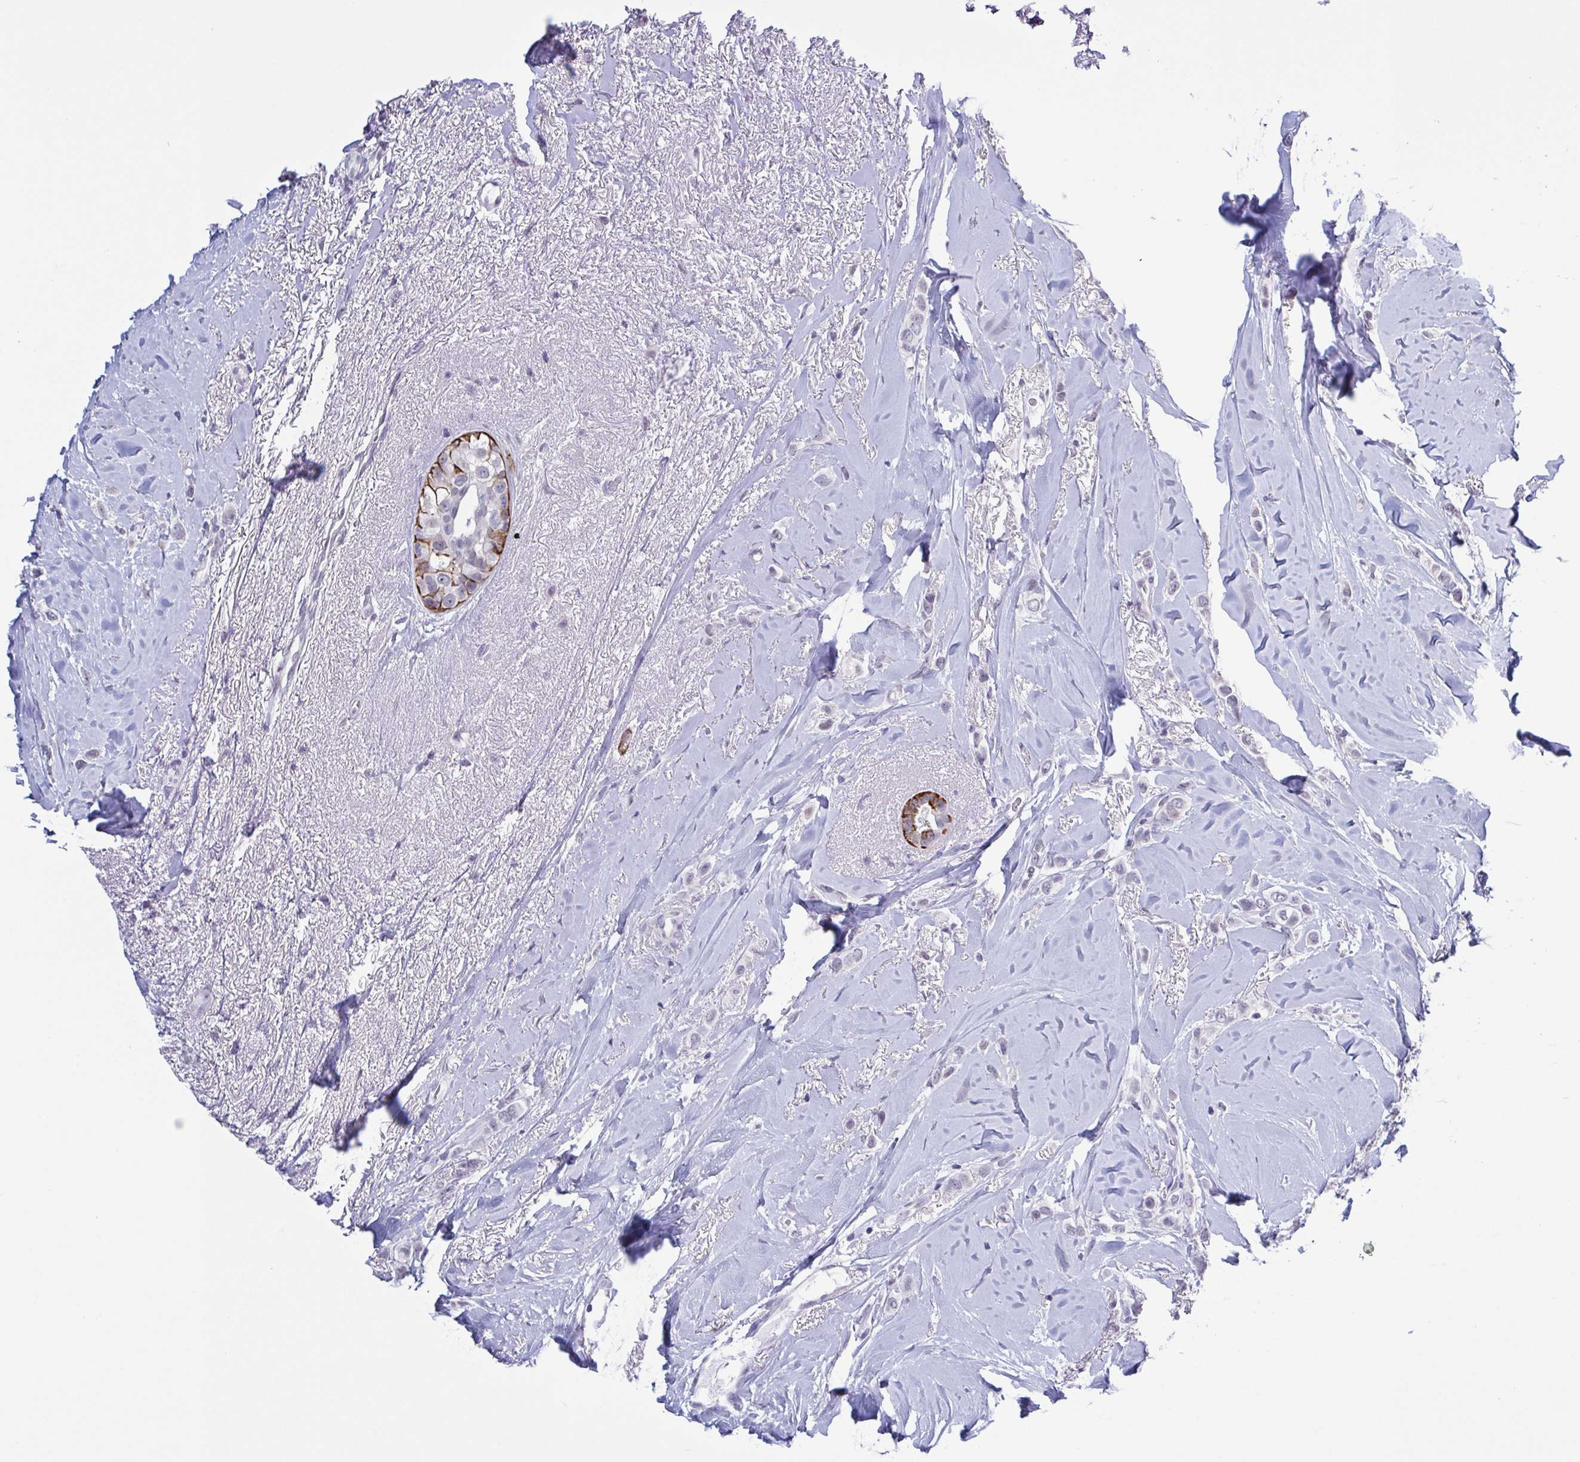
{"staining": {"intensity": "negative", "quantity": "none", "location": "none"}, "tissue": "breast cancer", "cell_type": "Tumor cells", "image_type": "cancer", "snomed": [{"axis": "morphology", "description": "Lobular carcinoma"}, {"axis": "topography", "description": "Breast"}], "caption": "Protein analysis of breast cancer (lobular carcinoma) reveals no significant expression in tumor cells. (Immunohistochemistry (ihc), brightfield microscopy, high magnification).", "gene": "TMEM92", "patient": {"sex": "female", "age": 66}}